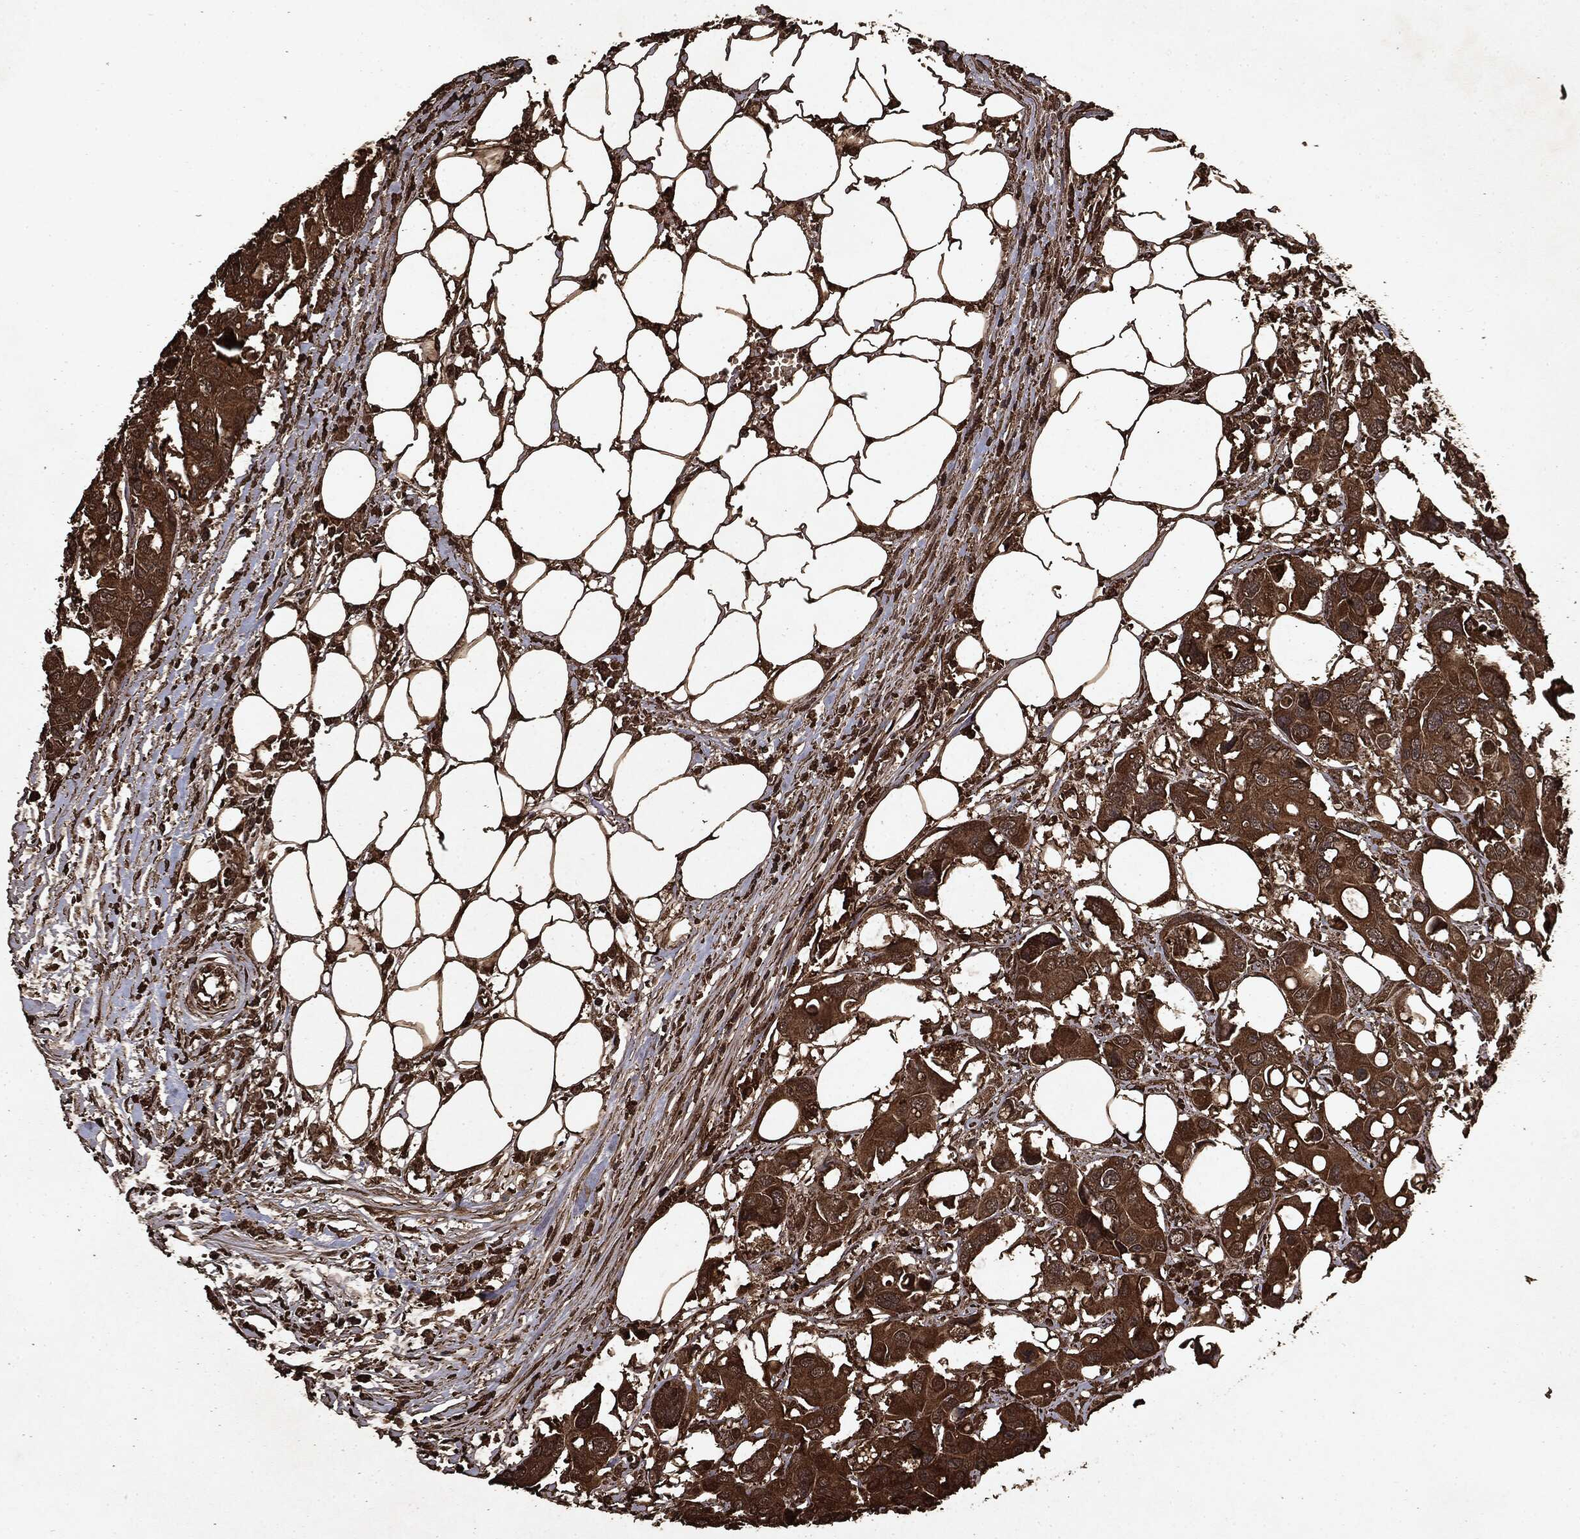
{"staining": {"intensity": "strong", "quantity": ">75%", "location": "cytoplasmic/membranous"}, "tissue": "colorectal cancer", "cell_type": "Tumor cells", "image_type": "cancer", "snomed": [{"axis": "morphology", "description": "Adenocarcinoma, NOS"}, {"axis": "topography", "description": "Colon"}], "caption": "Colorectal cancer stained with a protein marker shows strong staining in tumor cells.", "gene": "ARAF", "patient": {"sex": "male", "age": 77}}